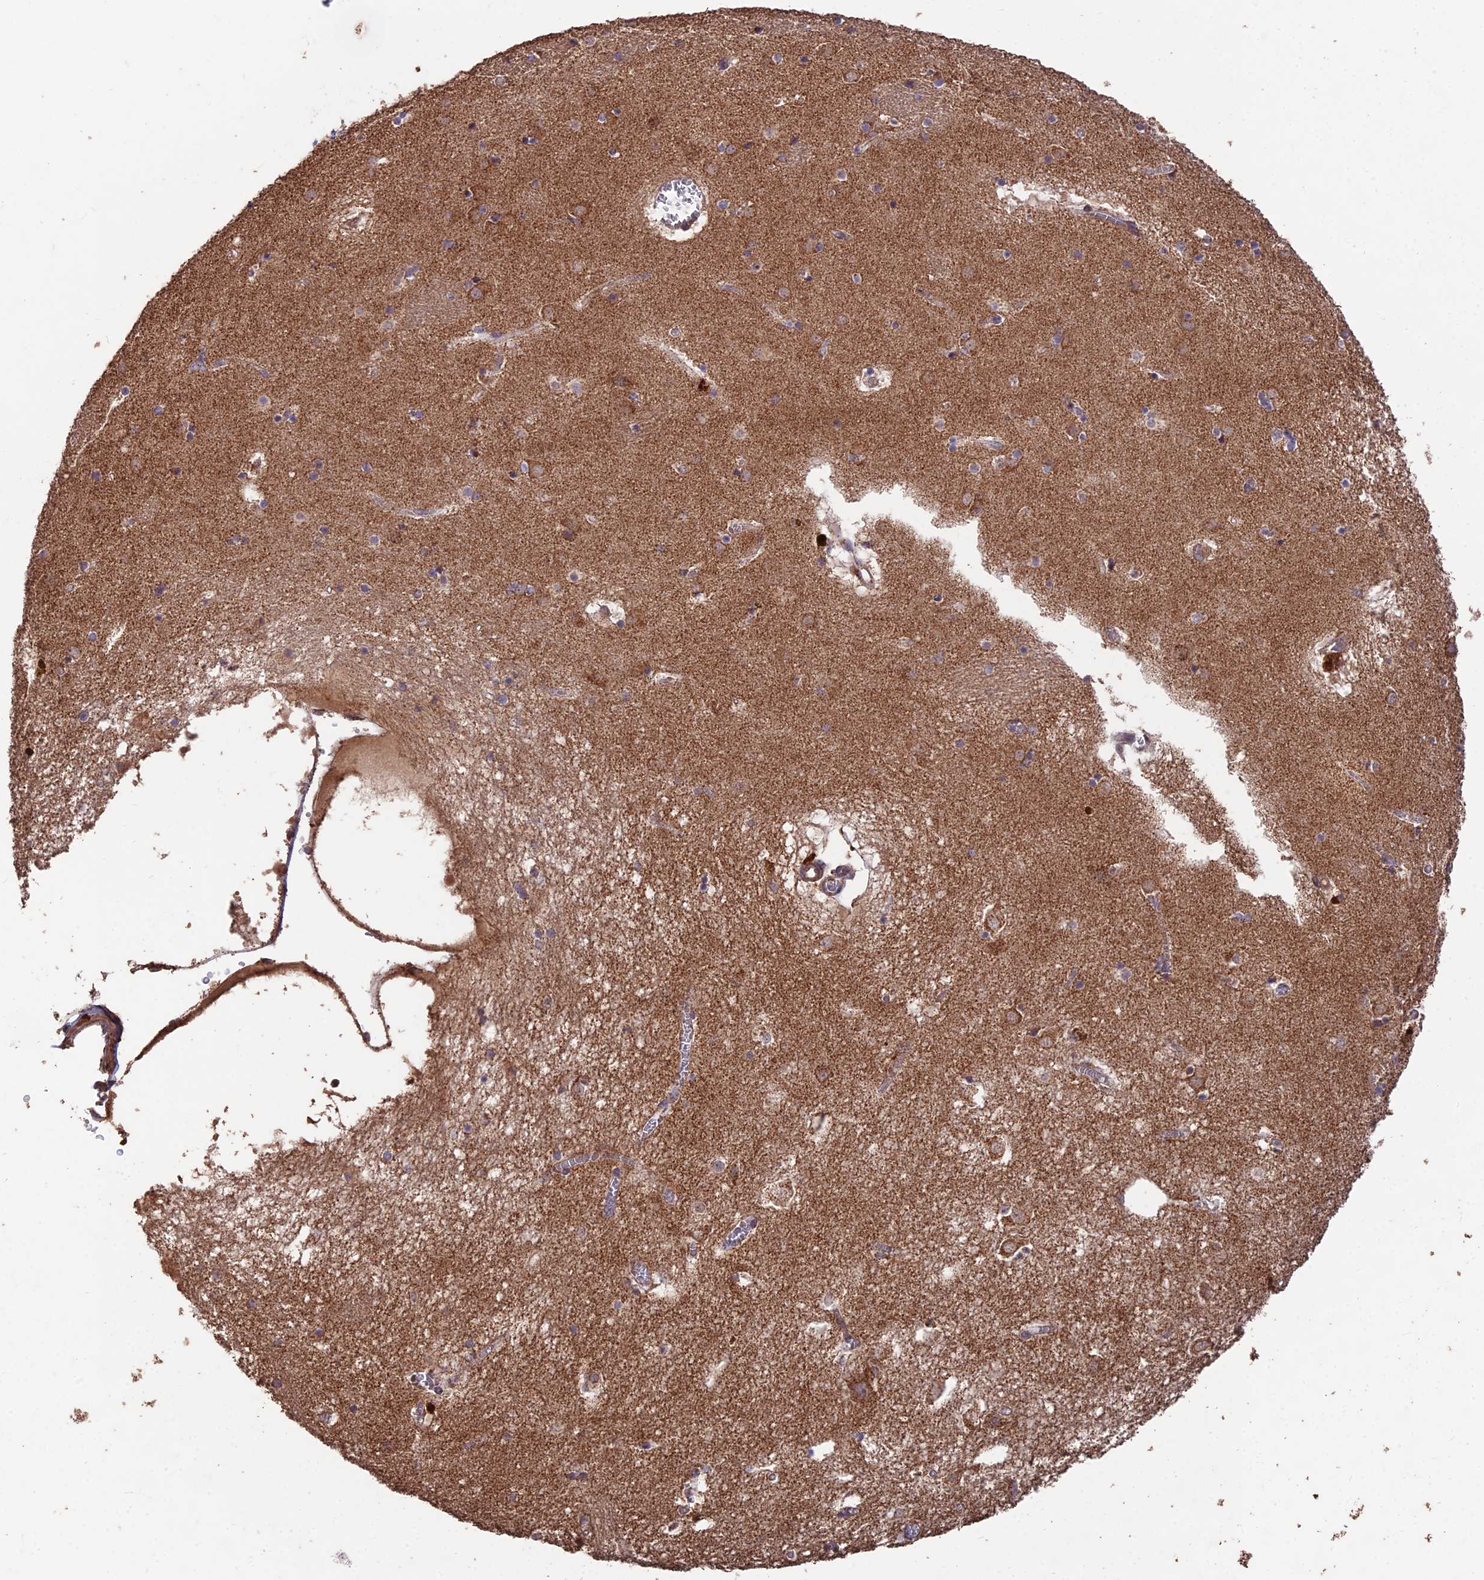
{"staining": {"intensity": "moderate", "quantity": "<25%", "location": "cytoplasmic/membranous"}, "tissue": "caudate", "cell_type": "Glial cells", "image_type": "normal", "snomed": [{"axis": "morphology", "description": "Normal tissue, NOS"}, {"axis": "topography", "description": "Lateral ventricle wall"}], "caption": "The immunohistochemical stain highlights moderate cytoplasmic/membranous positivity in glial cells of normal caudate.", "gene": "IFT22", "patient": {"sex": "male", "age": 70}}